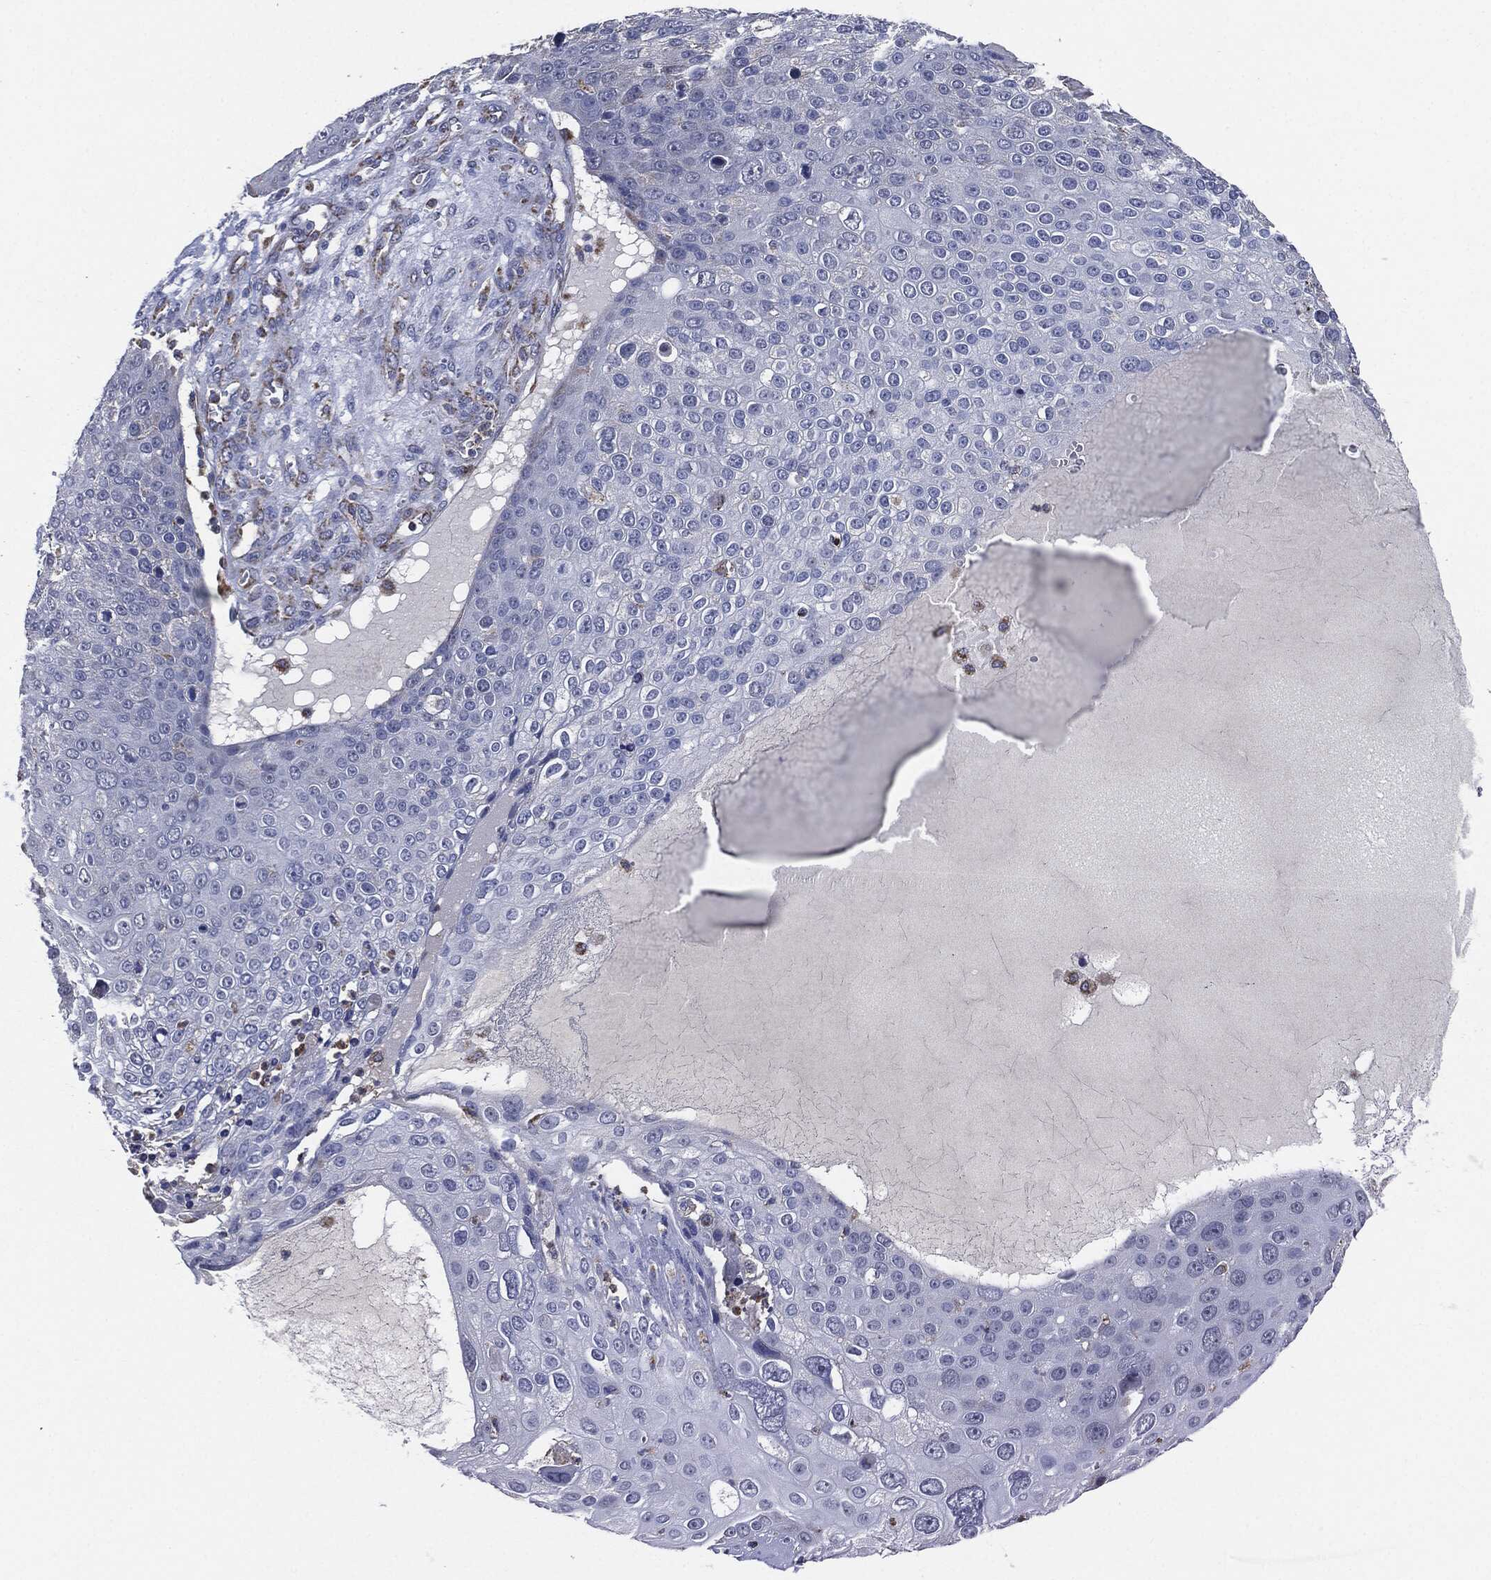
{"staining": {"intensity": "negative", "quantity": "none", "location": "none"}, "tissue": "skin cancer", "cell_type": "Tumor cells", "image_type": "cancer", "snomed": [{"axis": "morphology", "description": "Squamous cell carcinoma, NOS"}, {"axis": "topography", "description": "Skin"}], "caption": "IHC of skin squamous cell carcinoma demonstrates no positivity in tumor cells.", "gene": "NDUFV2", "patient": {"sex": "male", "age": 71}}